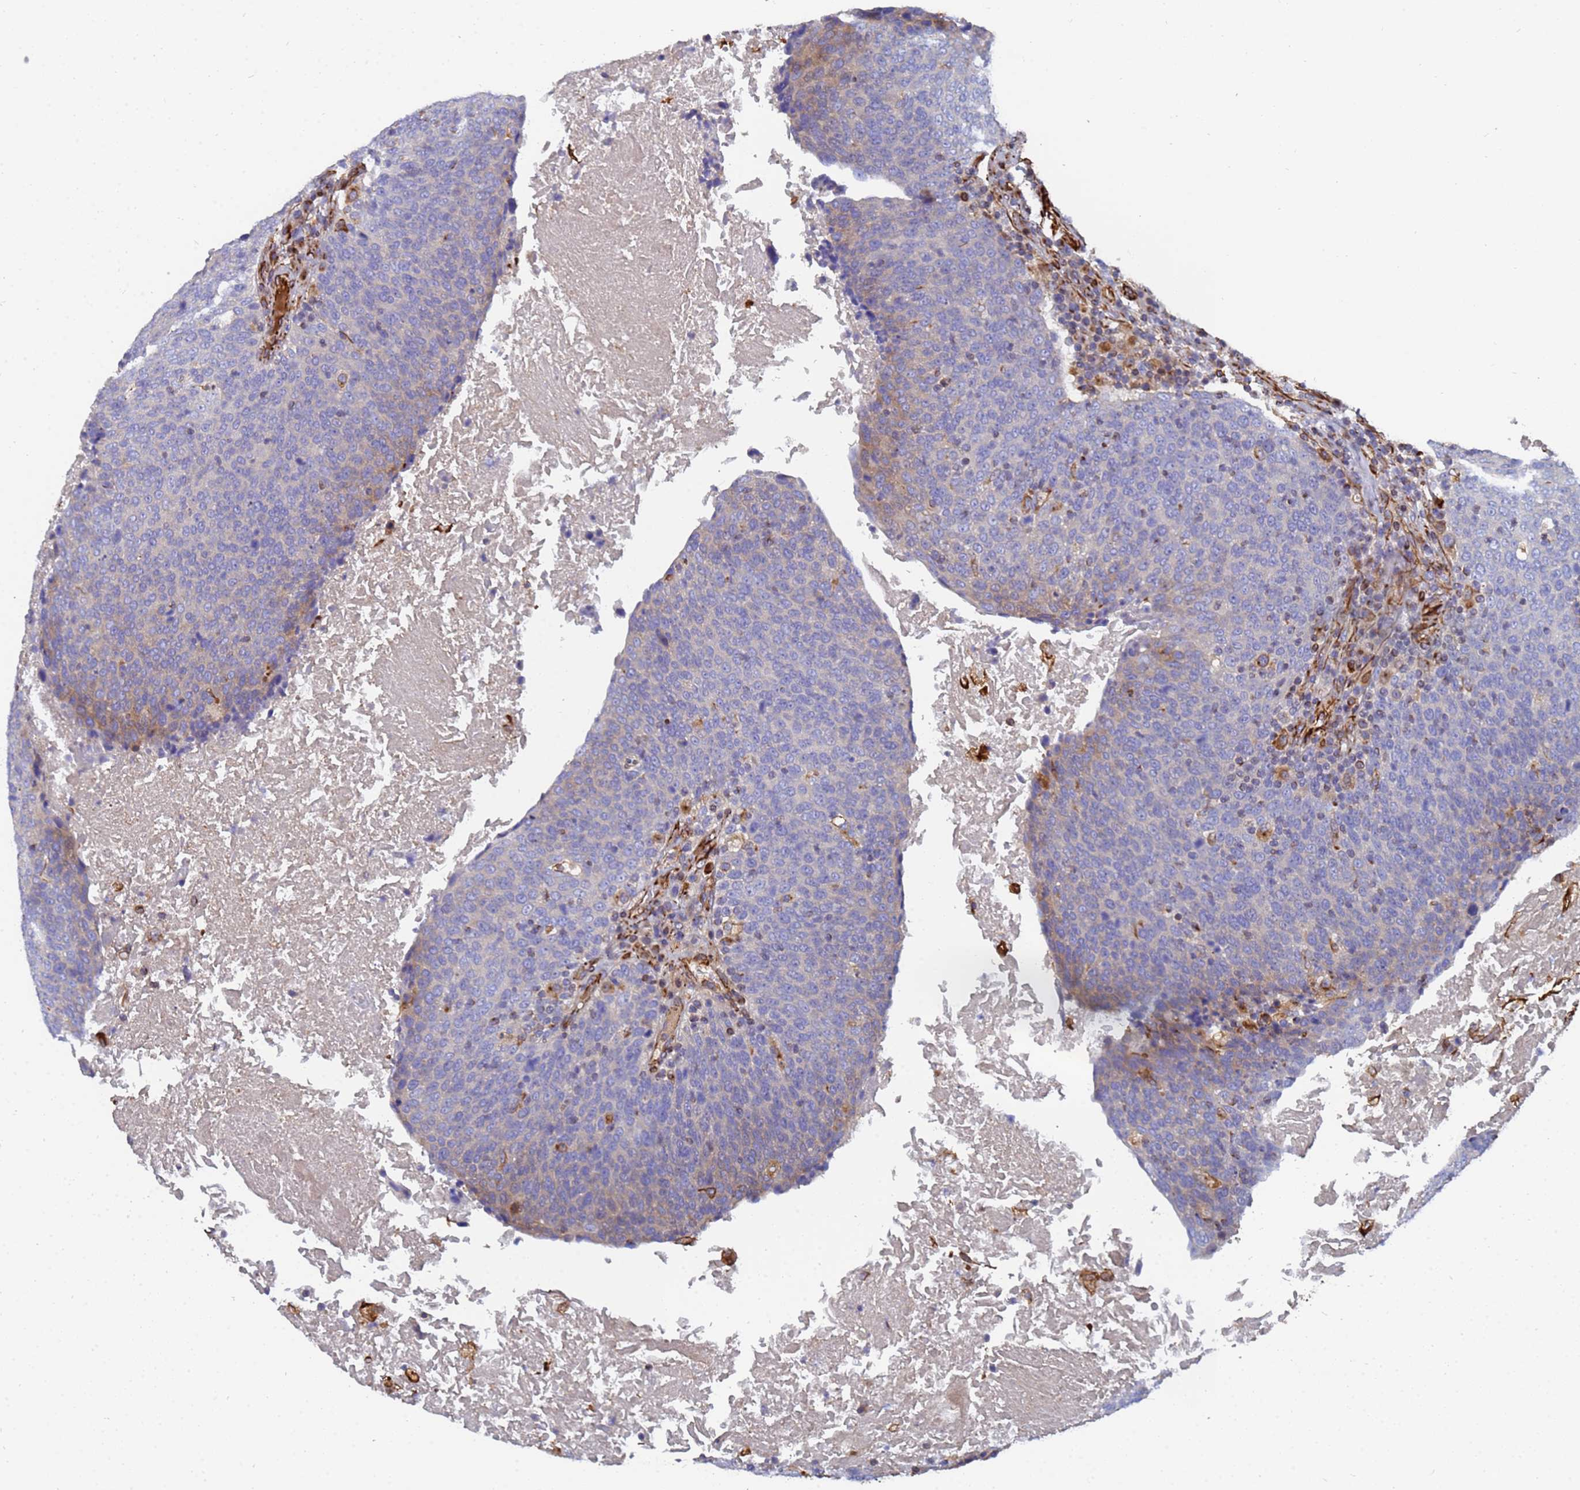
{"staining": {"intensity": "negative", "quantity": "none", "location": "none"}, "tissue": "head and neck cancer", "cell_type": "Tumor cells", "image_type": "cancer", "snomed": [{"axis": "morphology", "description": "Squamous cell carcinoma, NOS"}, {"axis": "morphology", "description": "Squamous cell carcinoma, metastatic, NOS"}, {"axis": "topography", "description": "Lymph node"}, {"axis": "topography", "description": "Head-Neck"}], "caption": "Immunohistochemistry (IHC) photomicrograph of neoplastic tissue: human head and neck cancer (metastatic squamous cell carcinoma) stained with DAB reveals no significant protein staining in tumor cells. (IHC, brightfield microscopy, high magnification).", "gene": "SYT13", "patient": {"sex": "male", "age": 62}}